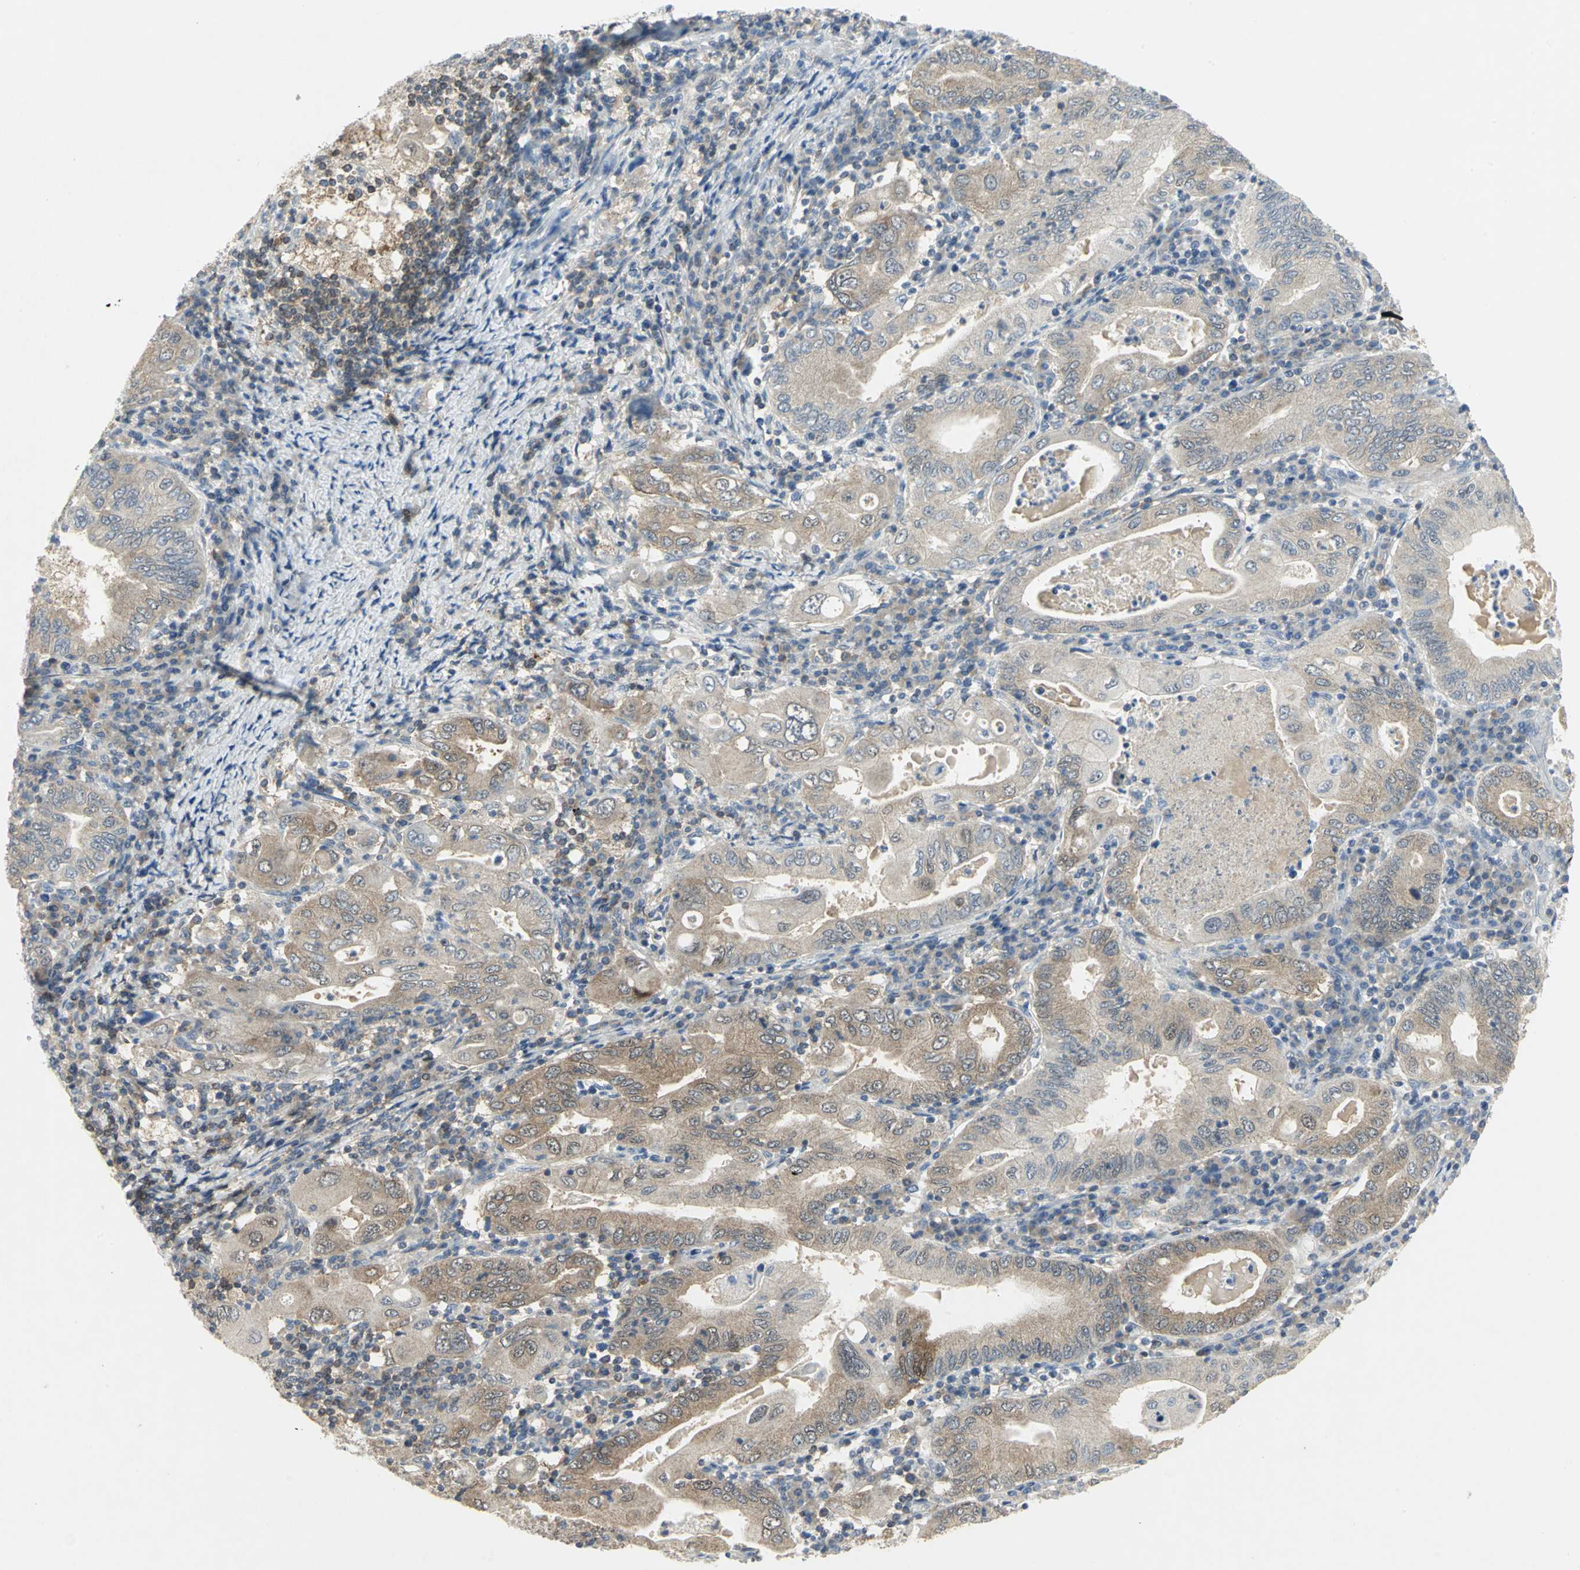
{"staining": {"intensity": "weak", "quantity": ">75%", "location": "cytoplasmic/membranous"}, "tissue": "stomach cancer", "cell_type": "Tumor cells", "image_type": "cancer", "snomed": [{"axis": "morphology", "description": "Normal tissue, NOS"}, {"axis": "morphology", "description": "Adenocarcinoma, NOS"}, {"axis": "topography", "description": "Esophagus"}, {"axis": "topography", "description": "Stomach, upper"}, {"axis": "topography", "description": "Peripheral nerve tissue"}], "caption": "Protein expression analysis of stomach cancer demonstrates weak cytoplasmic/membranous expression in about >75% of tumor cells. (Stains: DAB (3,3'-diaminobenzidine) in brown, nuclei in blue, Microscopy: brightfield microscopy at high magnification).", "gene": "PPIA", "patient": {"sex": "male", "age": 62}}